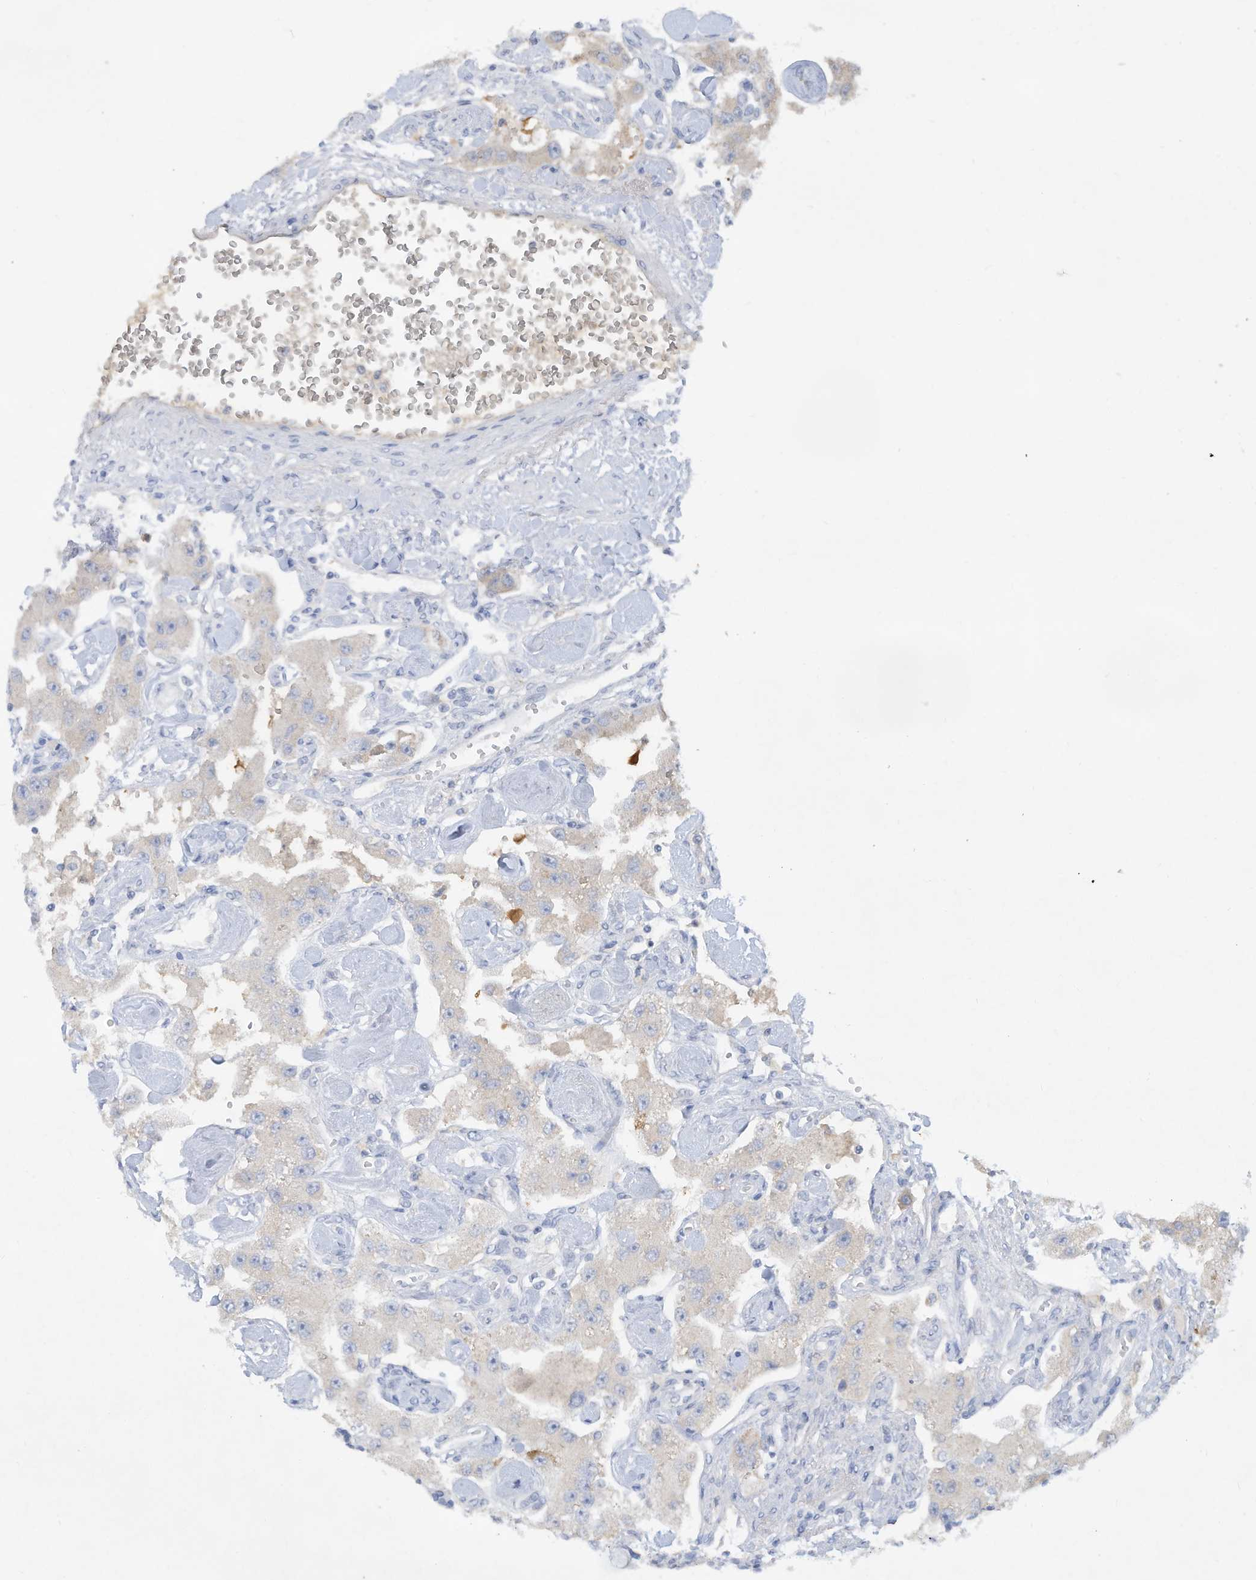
{"staining": {"intensity": "negative", "quantity": "none", "location": "none"}, "tissue": "carcinoid", "cell_type": "Tumor cells", "image_type": "cancer", "snomed": [{"axis": "morphology", "description": "Carcinoid, malignant, NOS"}, {"axis": "topography", "description": "Pancreas"}], "caption": "Tumor cells show no significant positivity in malignant carcinoid.", "gene": "HAS3", "patient": {"sex": "male", "age": 41}}